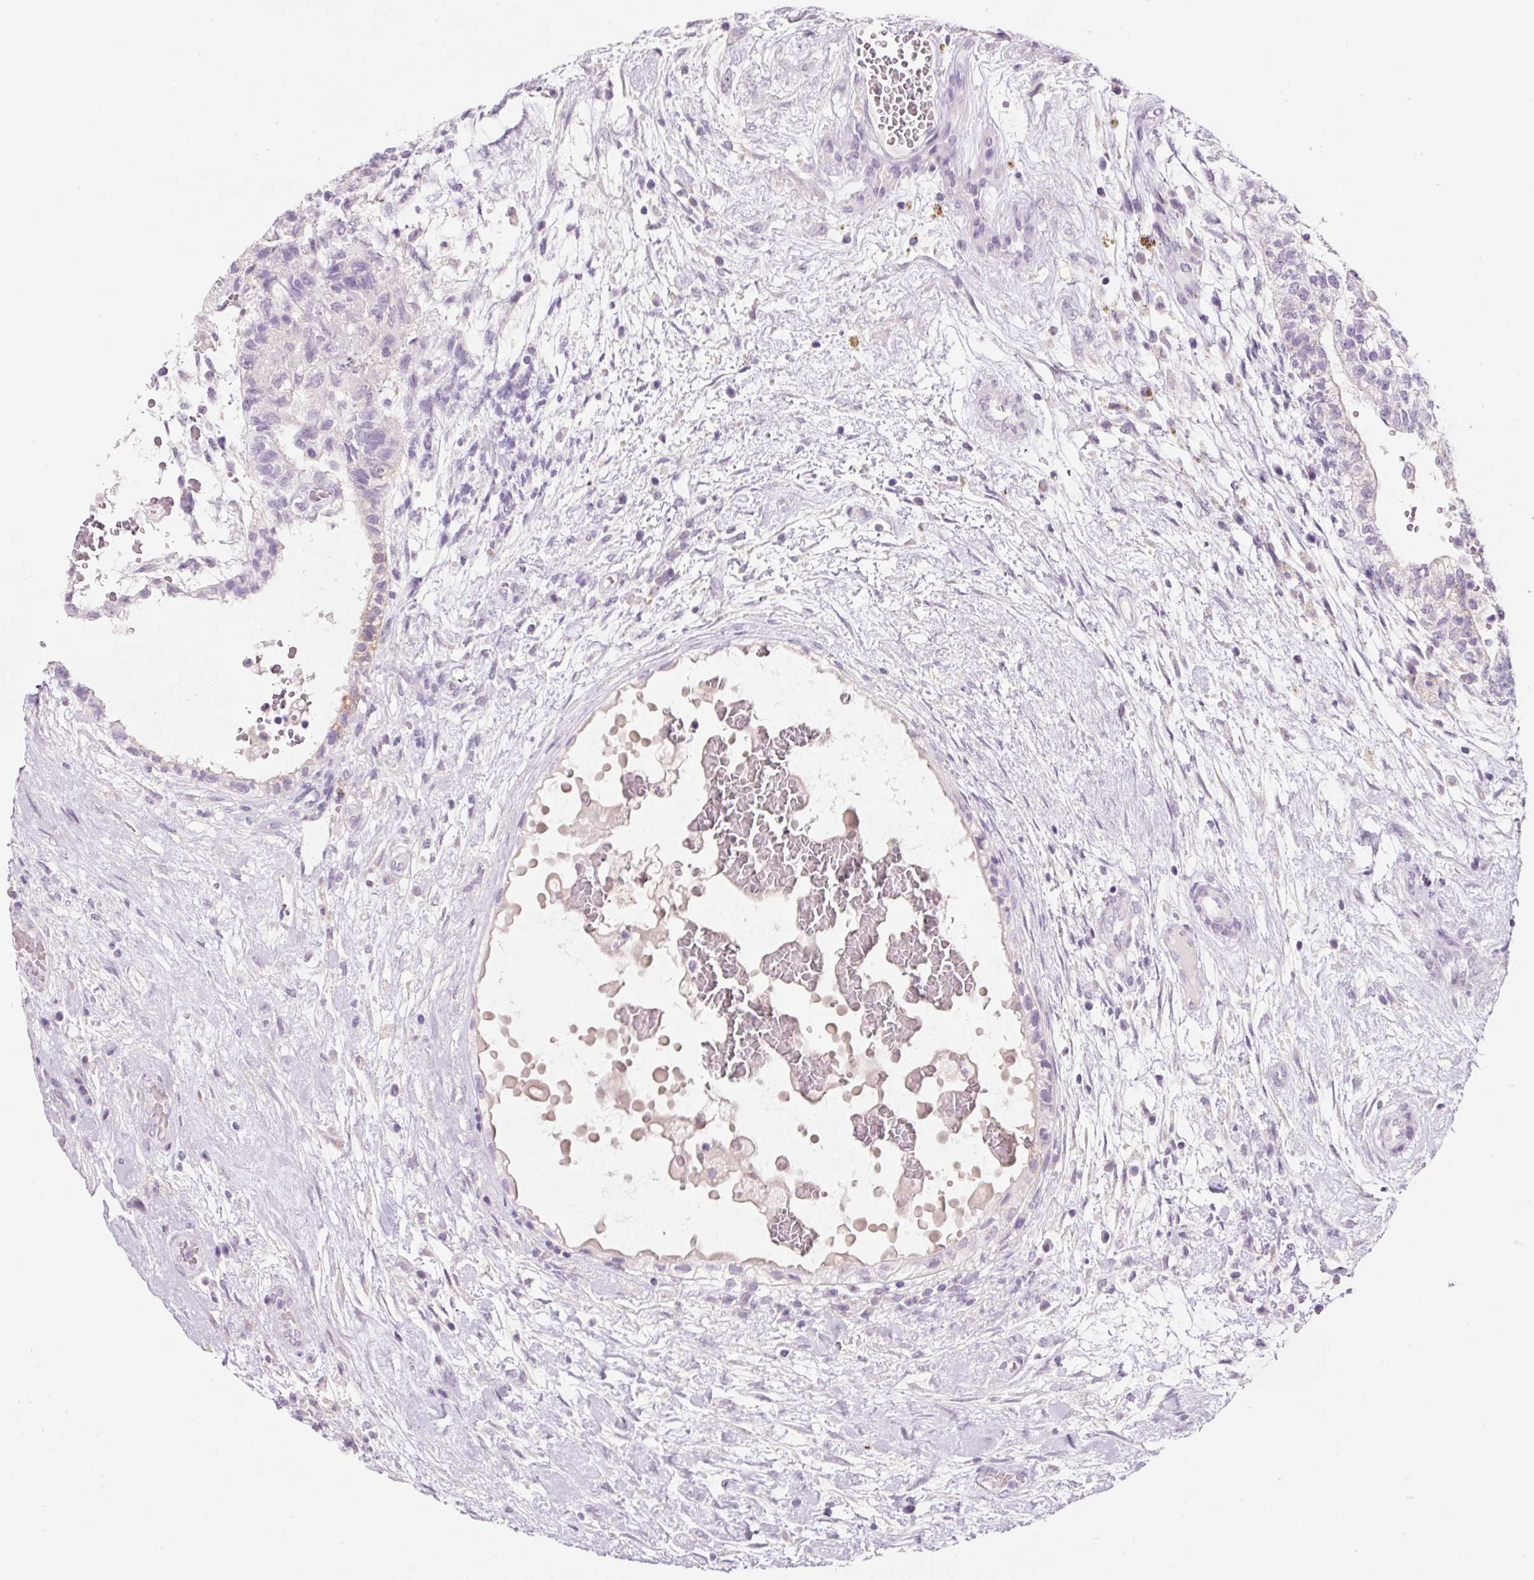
{"staining": {"intensity": "negative", "quantity": "none", "location": "none"}, "tissue": "testis cancer", "cell_type": "Tumor cells", "image_type": "cancer", "snomed": [{"axis": "morphology", "description": "Normal tissue, NOS"}, {"axis": "morphology", "description": "Carcinoma, Embryonal, NOS"}, {"axis": "topography", "description": "Testis"}], "caption": "Tumor cells are negative for protein expression in human embryonal carcinoma (testis).", "gene": "SYP", "patient": {"sex": "male", "age": 32}}